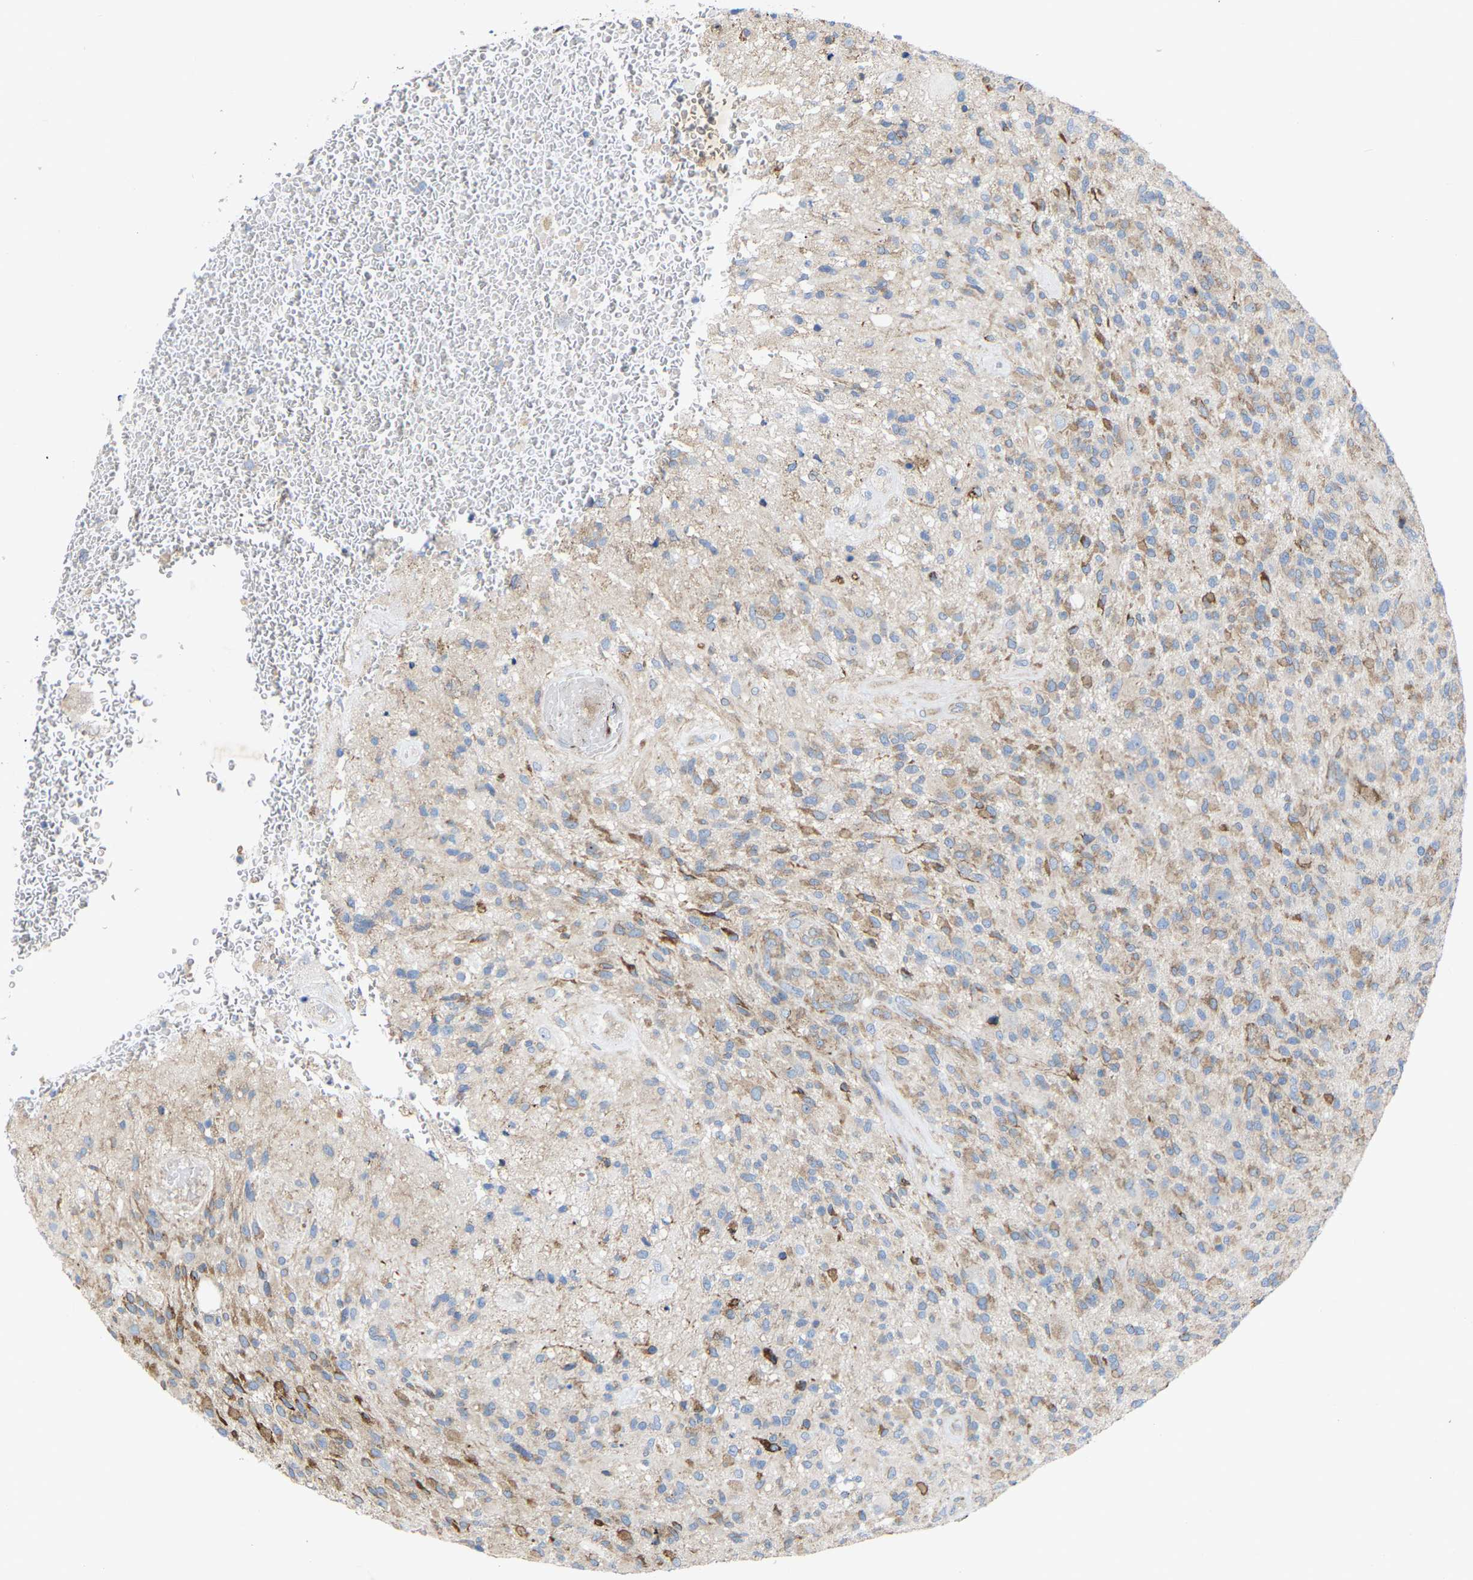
{"staining": {"intensity": "weak", "quantity": "25%-75%", "location": "cytoplasmic/membranous"}, "tissue": "glioma", "cell_type": "Tumor cells", "image_type": "cancer", "snomed": [{"axis": "morphology", "description": "Glioma, malignant, High grade"}, {"axis": "topography", "description": "Brain"}], "caption": "Immunohistochemical staining of human glioma reveals low levels of weak cytoplasmic/membranous positivity in about 25%-75% of tumor cells.", "gene": "TOR1B", "patient": {"sex": "male", "age": 71}}